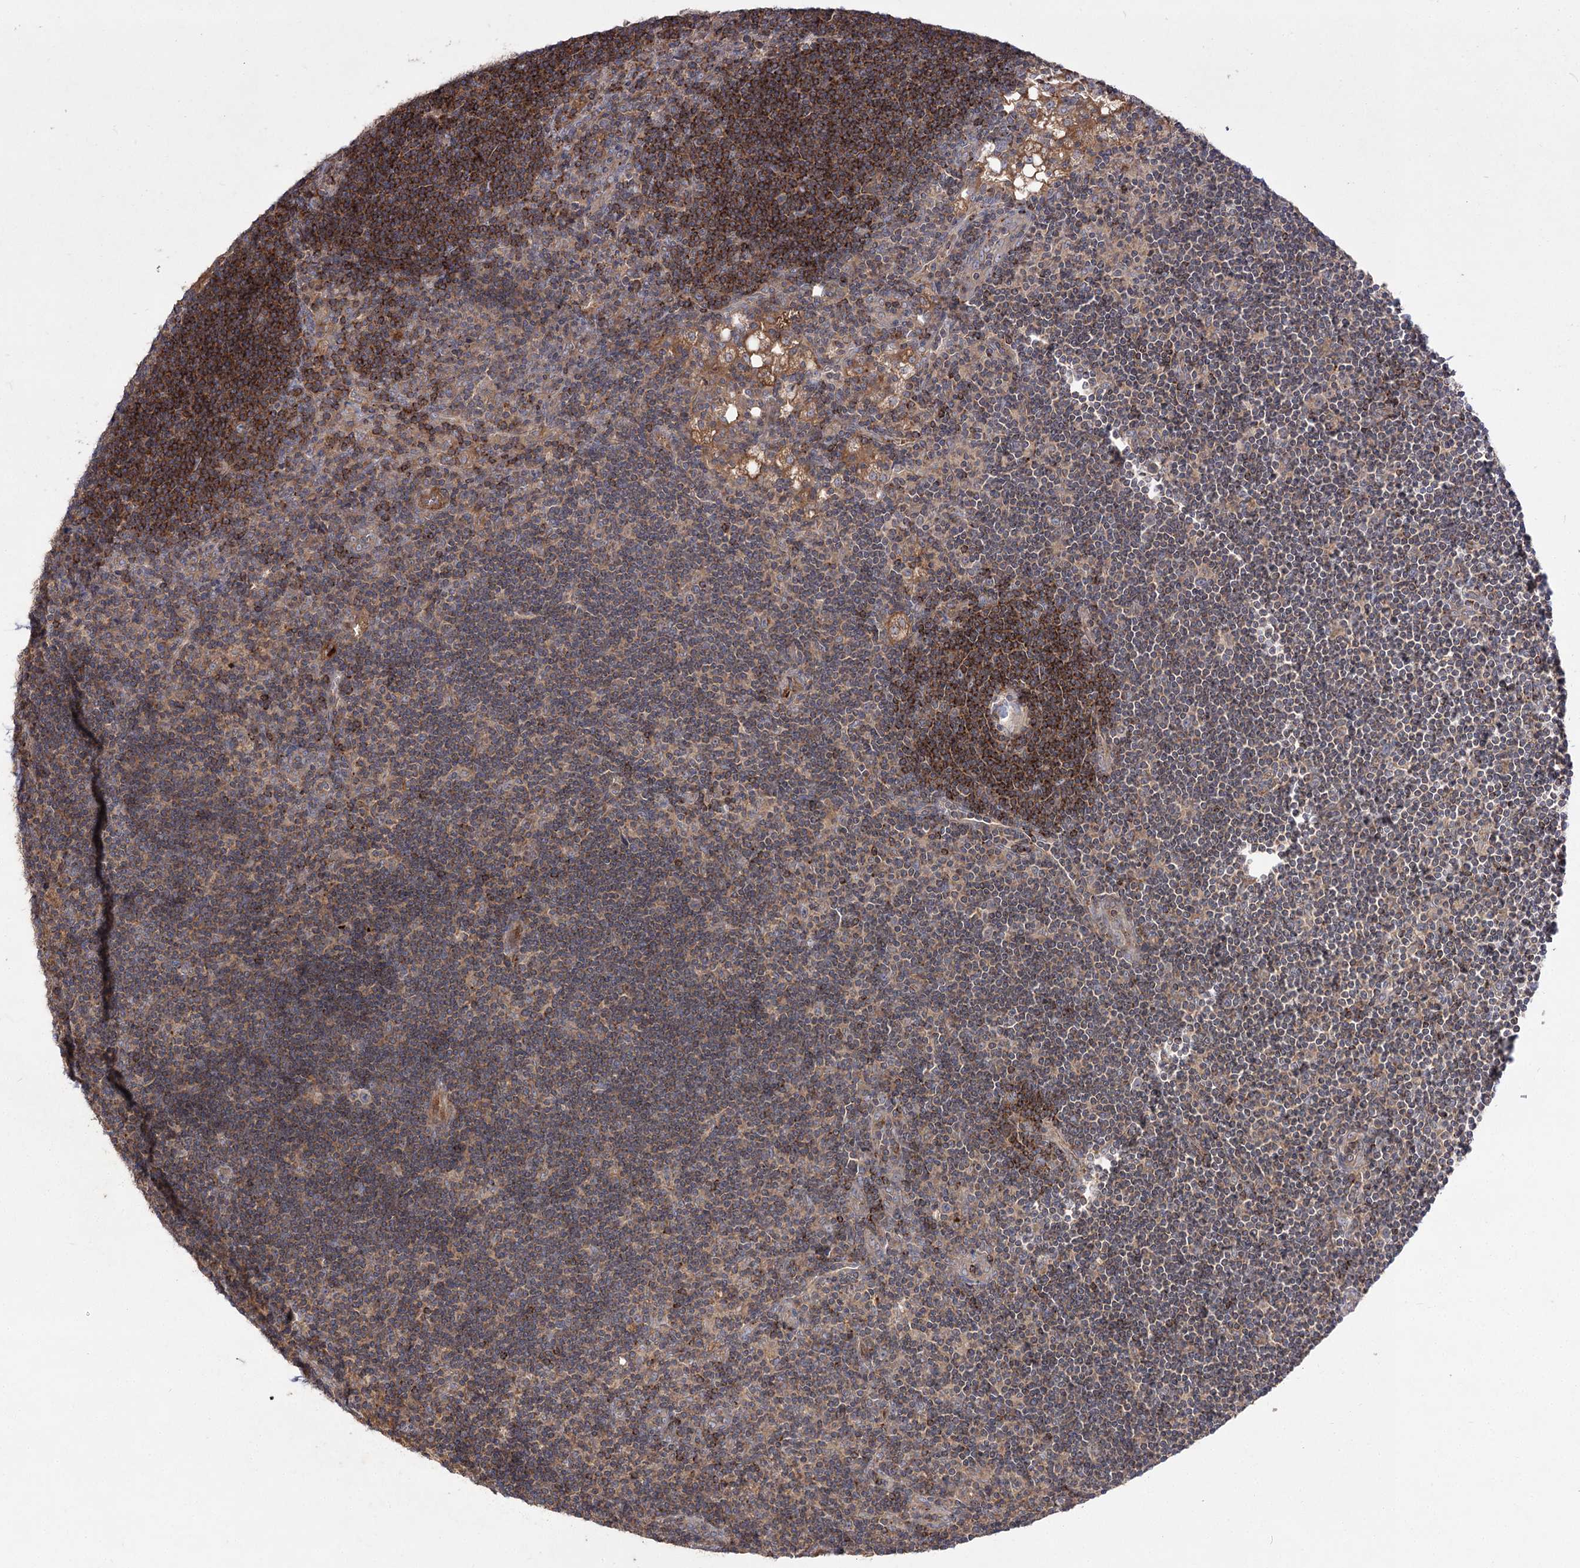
{"staining": {"intensity": "strong", "quantity": "25%-75%", "location": "cytoplasmic/membranous"}, "tissue": "lymph node", "cell_type": "Germinal center cells", "image_type": "normal", "snomed": [{"axis": "morphology", "description": "Normal tissue, NOS"}, {"axis": "topography", "description": "Lymph node"}], "caption": "IHC of benign human lymph node exhibits high levels of strong cytoplasmic/membranous expression in approximately 25%-75% of germinal center cells. (Stains: DAB (3,3'-diaminobenzidine) in brown, nuclei in blue, Microscopy: brightfield microscopy at high magnification).", "gene": "KIAA0825", "patient": {"sex": "male", "age": 24}}